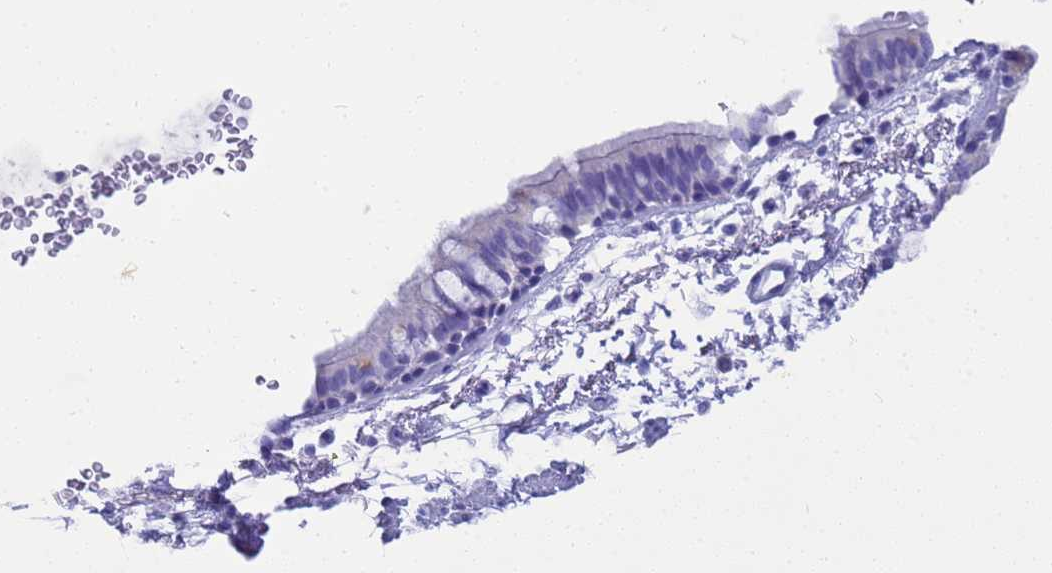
{"staining": {"intensity": "negative", "quantity": "none", "location": "none"}, "tissue": "bronchus", "cell_type": "Respiratory epithelial cells", "image_type": "normal", "snomed": [{"axis": "morphology", "description": "Normal tissue, NOS"}, {"axis": "topography", "description": "Lymph node"}, {"axis": "topography", "description": "Bronchus"}], "caption": "DAB (3,3'-diaminobenzidine) immunohistochemical staining of unremarkable human bronchus exhibits no significant expression in respiratory epithelial cells.", "gene": "MS4A13", "patient": {"sex": "female", "age": 70}}